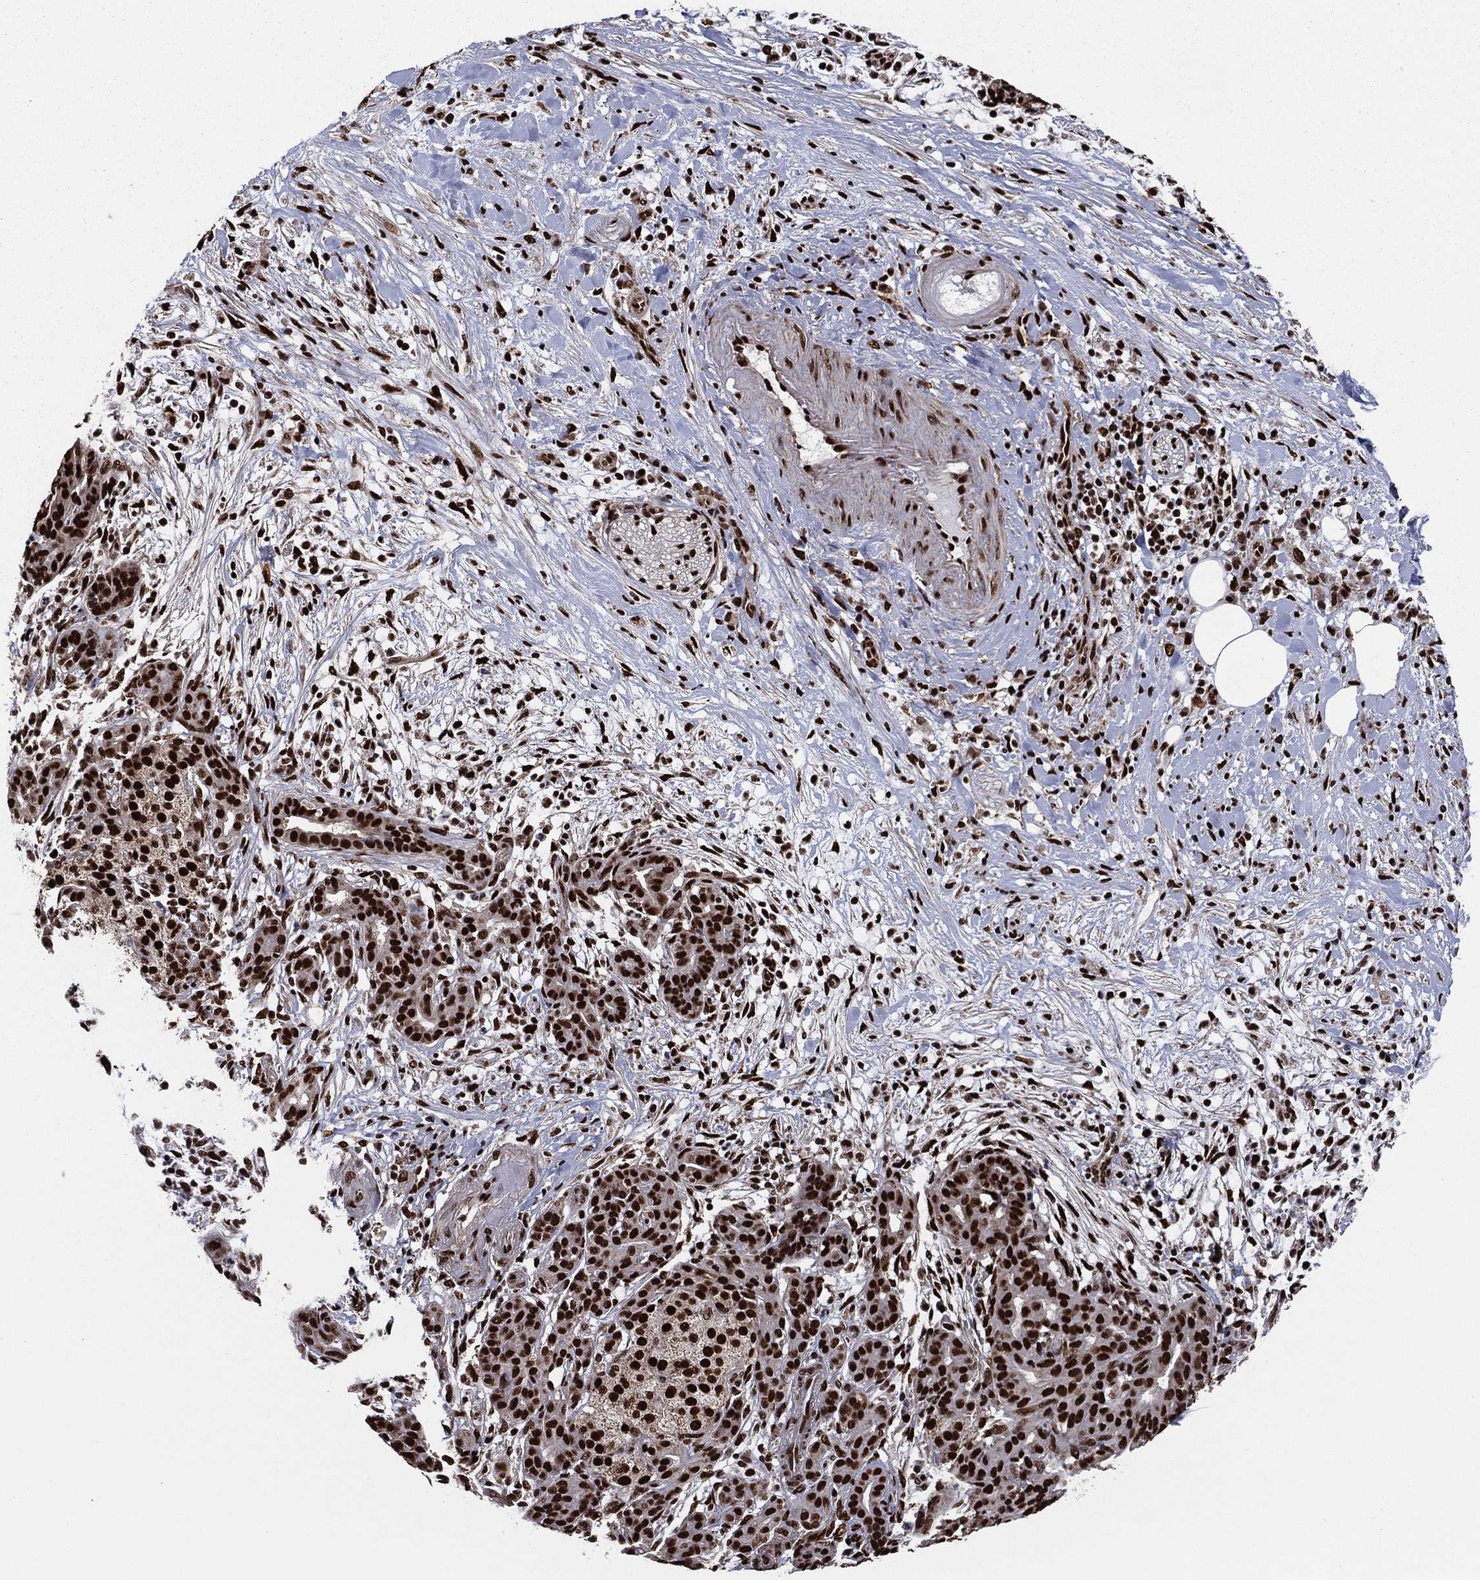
{"staining": {"intensity": "strong", "quantity": ">75%", "location": "nuclear"}, "tissue": "pancreatic cancer", "cell_type": "Tumor cells", "image_type": "cancer", "snomed": [{"axis": "morphology", "description": "Adenocarcinoma, NOS"}, {"axis": "topography", "description": "Pancreas"}], "caption": "Brown immunohistochemical staining in pancreatic cancer reveals strong nuclear staining in about >75% of tumor cells. Nuclei are stained in blue.", "gene": "TP53BP1", "patient": {"sex": "male", "age": 44}}